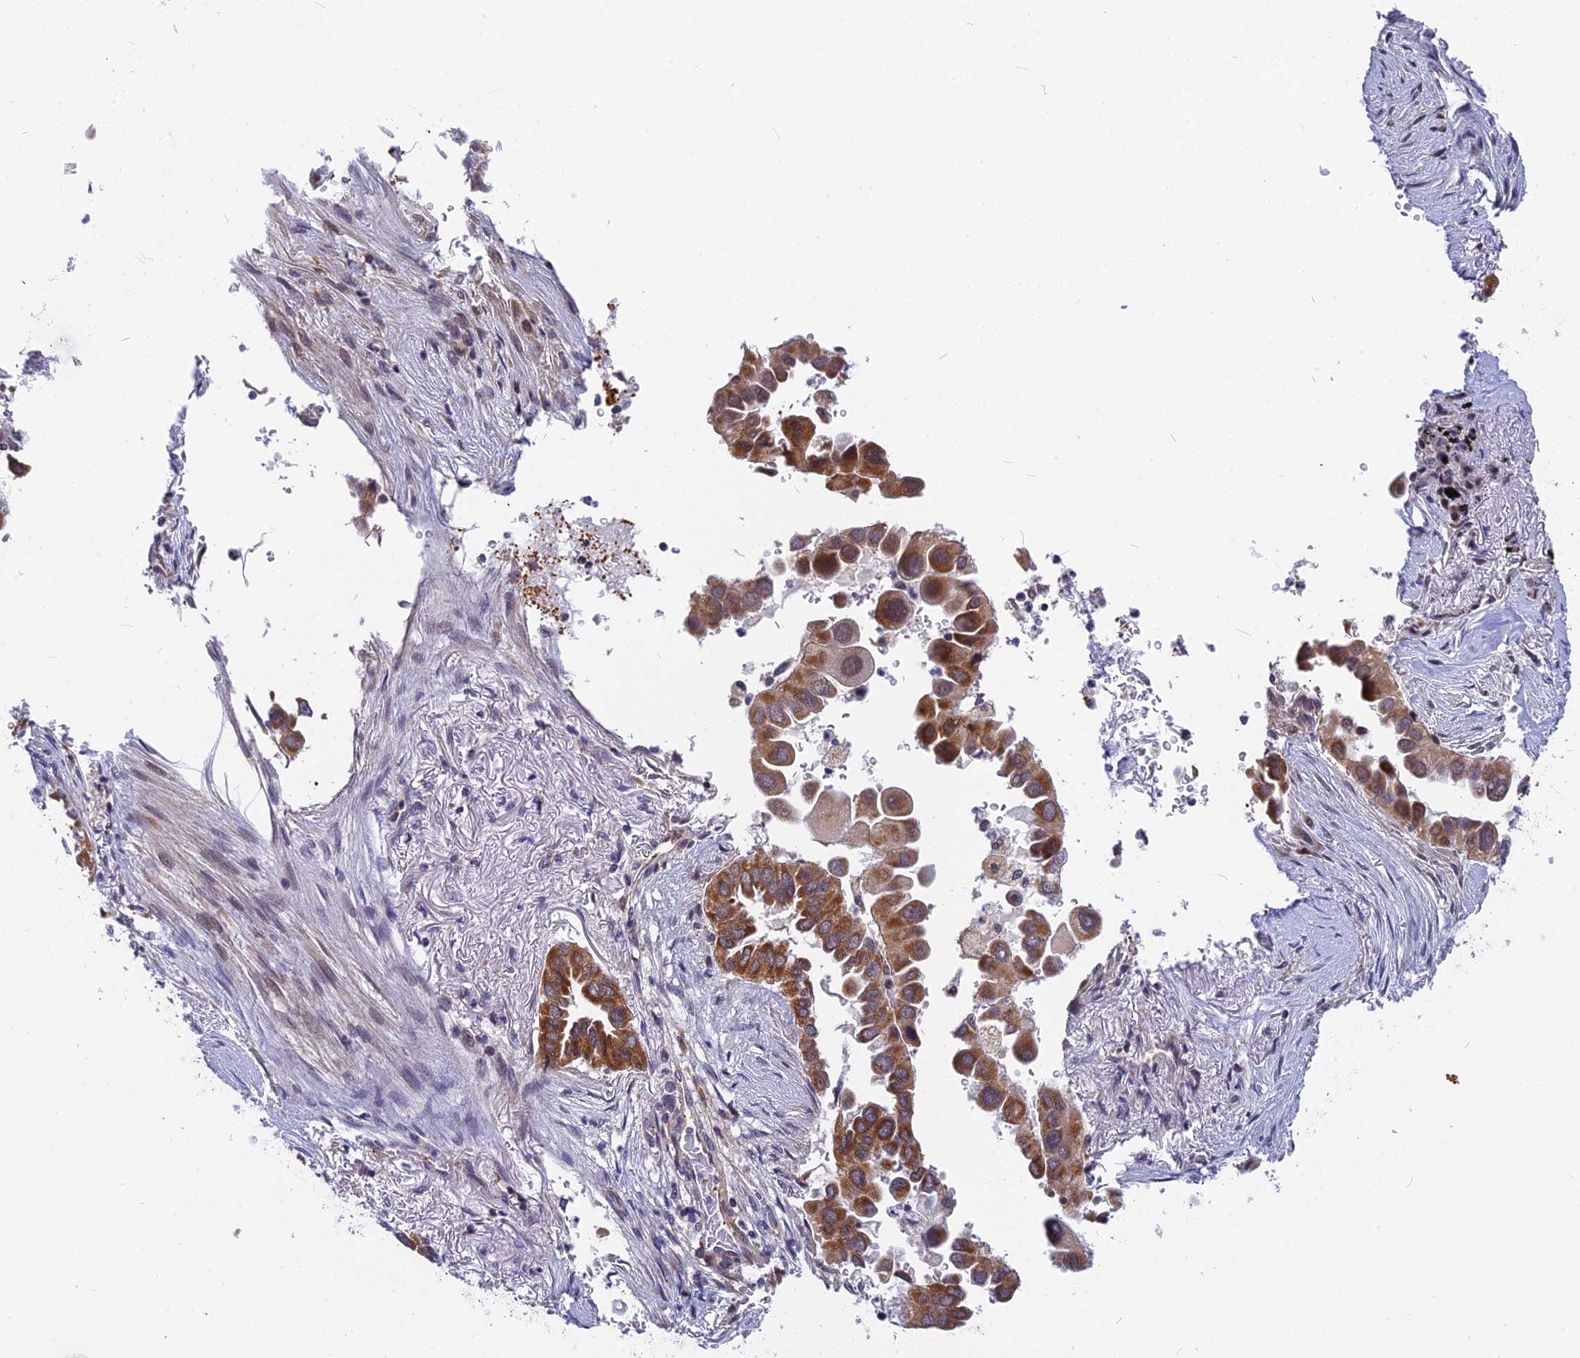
{"staining": {"intensity": "moderate", "quantity": ">75%", "location": "cytoplasmic/membranous,nuclear"}, "tissue": "lung cancer", "cell_type": "Tumor cells", "image_type": "cancer", "snomed": [{"axis": "morphology", "description": "Adenocarcinoma, NOS"}, {"axis": "topography", "description": "Lung"}], "caption": "Adenocarcinoma (lung) stained with a brown dye reveals moderate cytoplasmic/membranous and nuclear positive staining in approximately >75% of tumor cells.", "gene": "CMC1", "patient": {"sex": "female", "age": 76}}